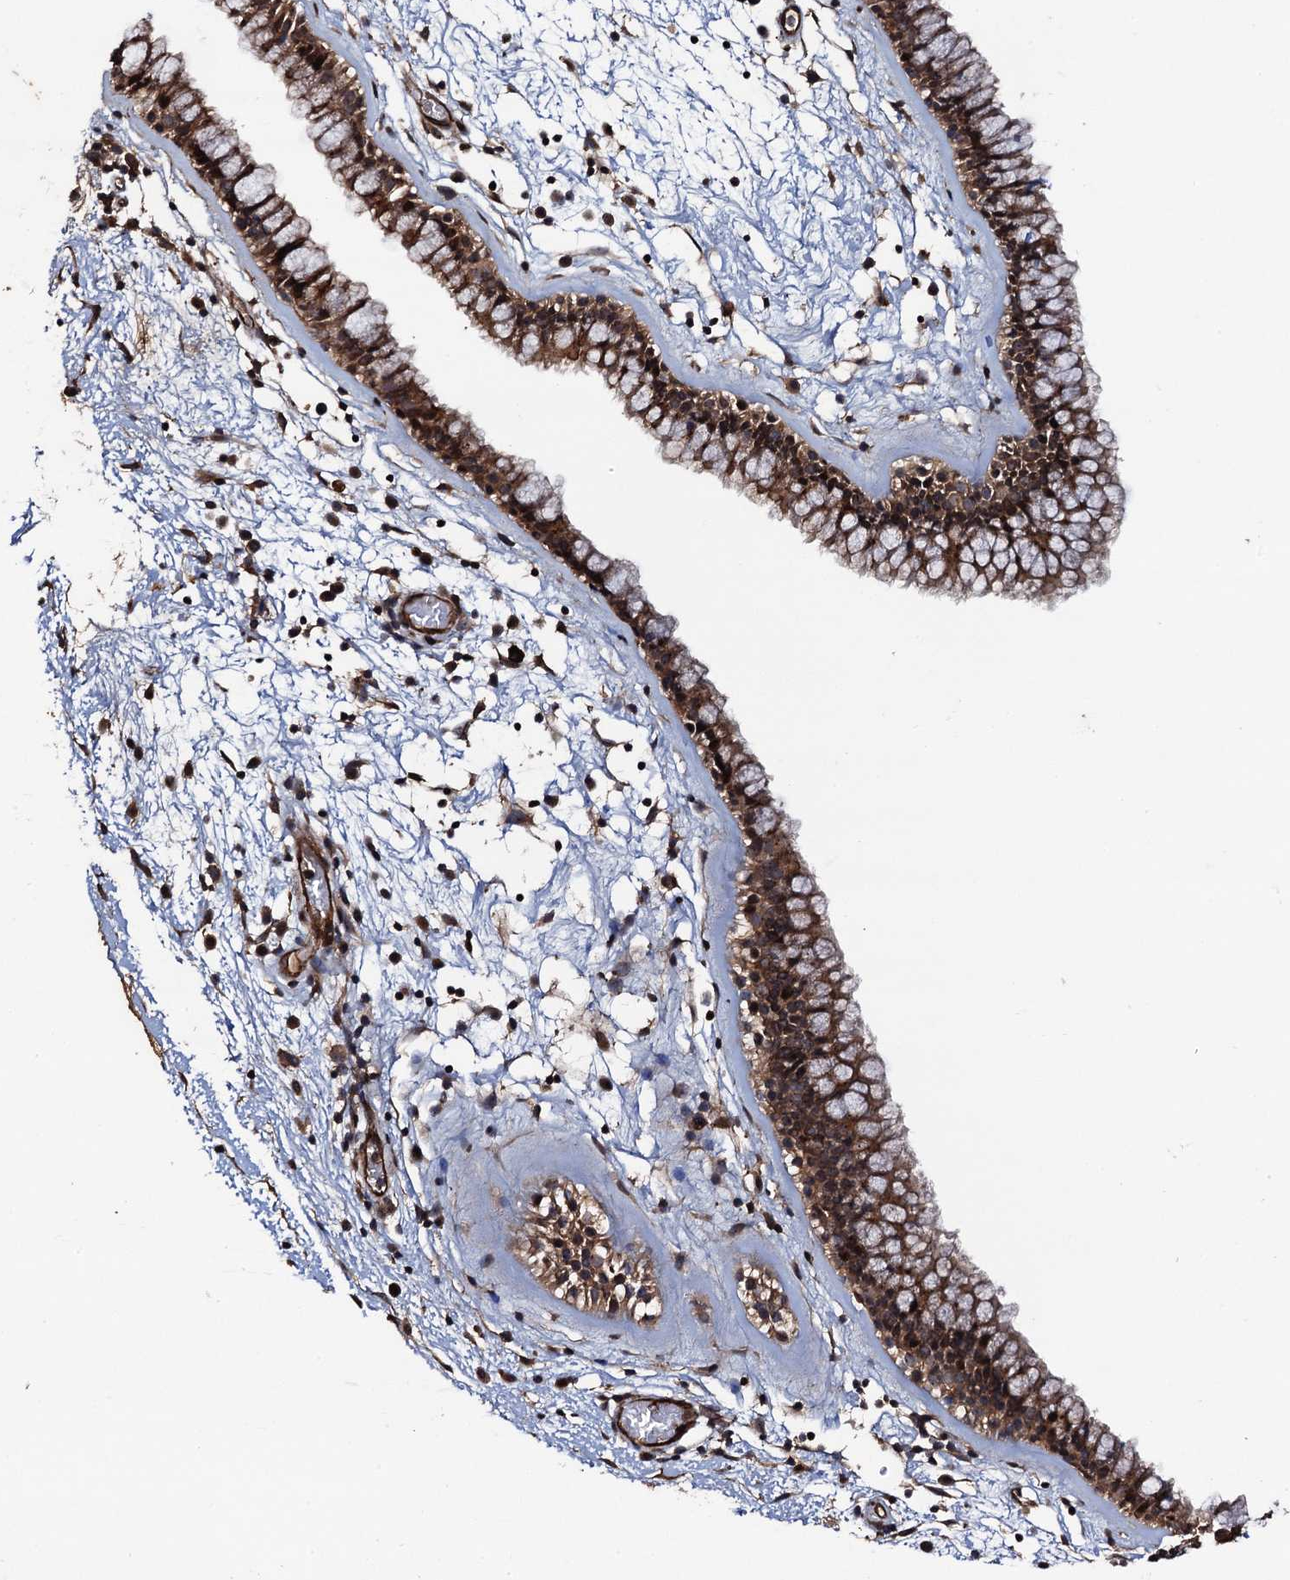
{"staining": {"intensity": "strong", "quantity": ">75%", "location": "cytoplasmic/membranous,nuclear"}, "tissue": "nasopharynx", "cell_type": "Respiratory epithelial cells", "image_type": "normal", "snomed": [{"axis": "morphology", "description": "Normal tissue, NOS"}, {"axis": "morphology", "description": "Inflammation, NOS"}, {"axis": "topography", "description": "Nasopharynx"}], "caption": "This micrograph exhibits IHC staining of normal human nasopharynx, with high strong cytoplasmic/membranous,nuclear staining in approximately >75% of respiratory epithelial cells.", "gene": "BORA", "patient": {"sex": "male", "age": 48}}